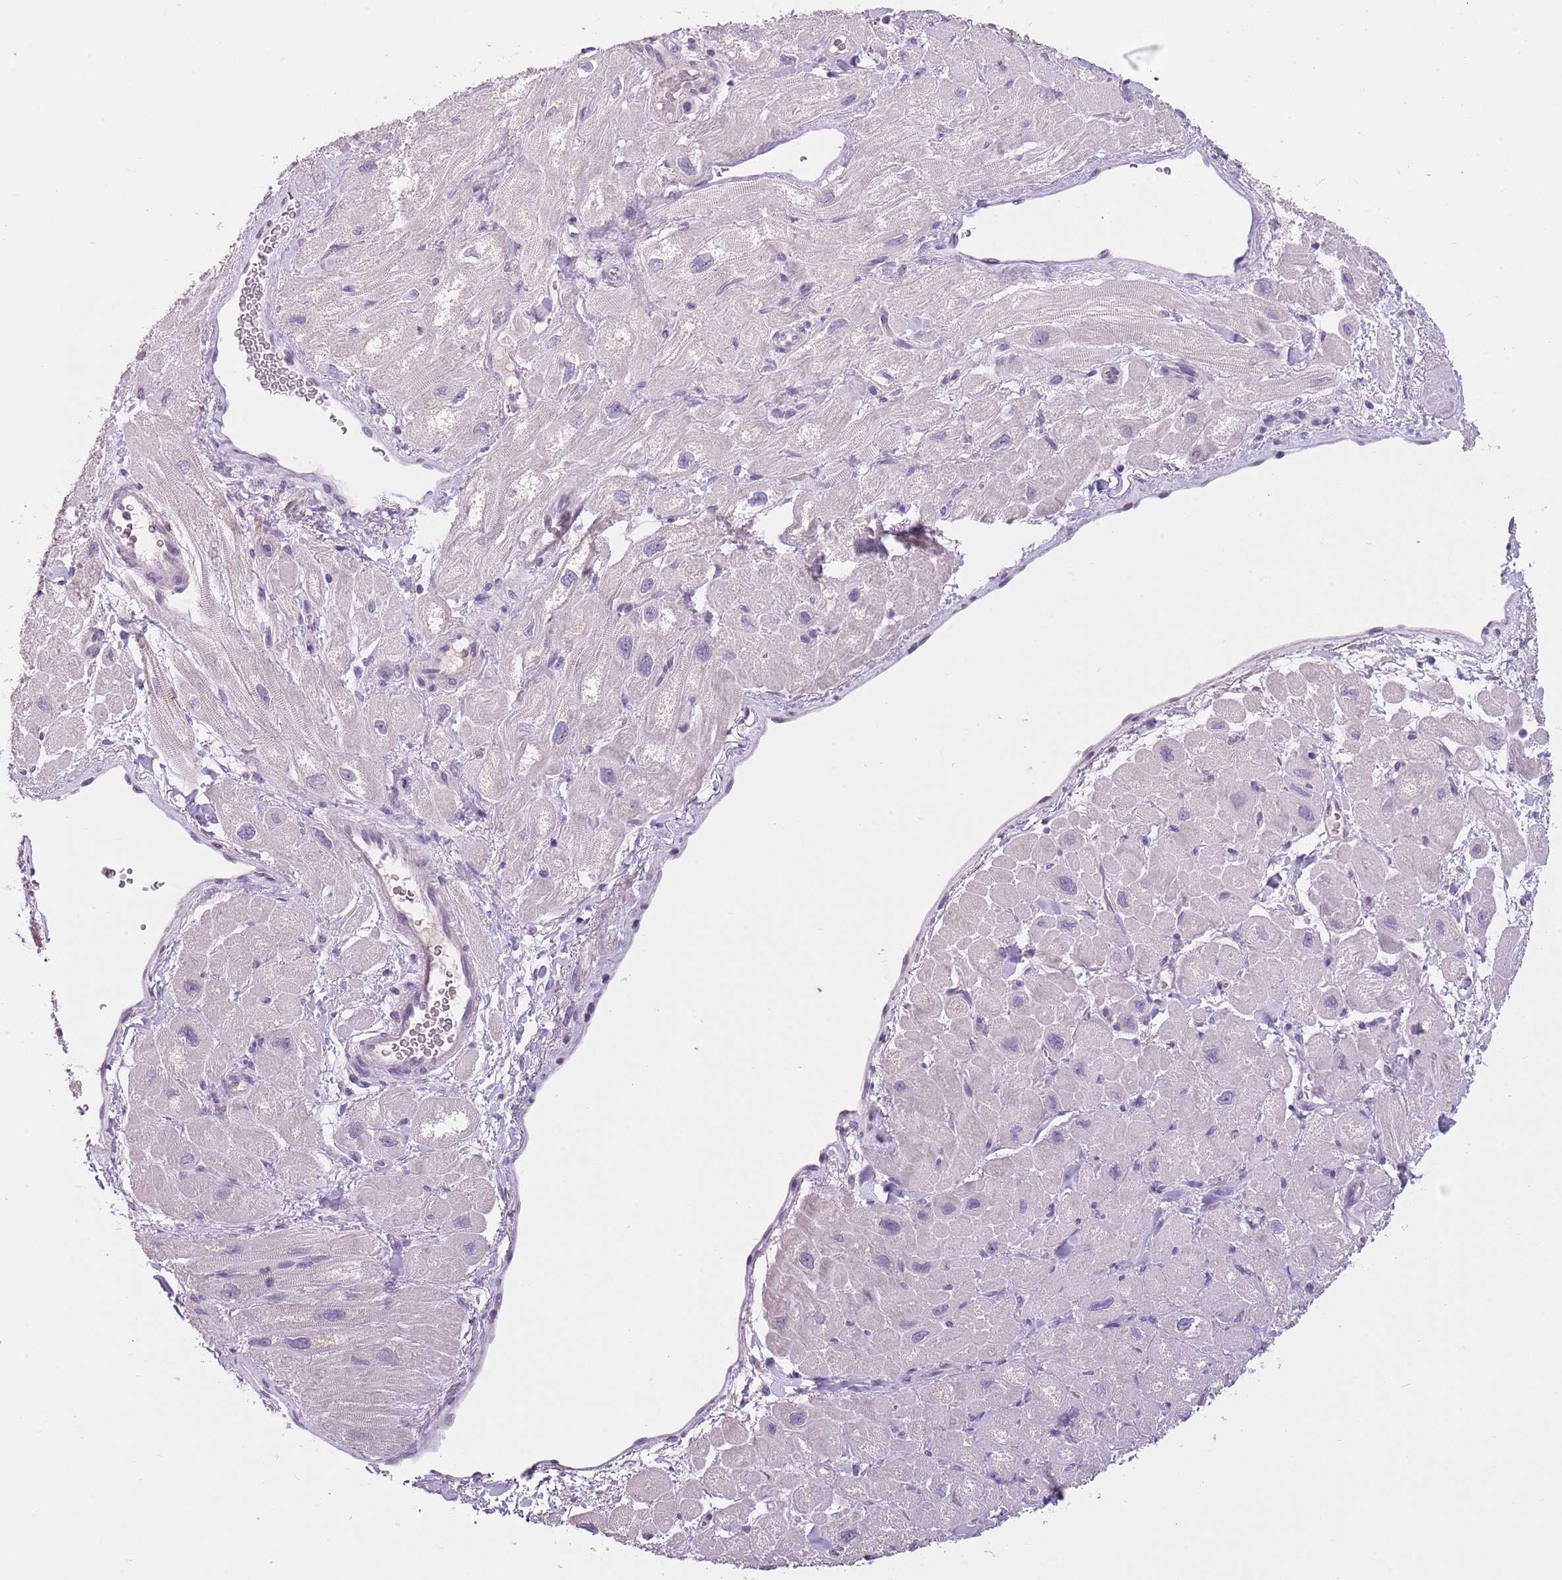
{"staining": {"intensity": "negative", "quantity": "none", "location": "none"}, "tissue": "heart muscle", "cell_type": "Cardiomyocytes", "image_type": "normal", "snomed": [{"axis": "morphology", "description": "Normal tissue, NOS"}, {"axis": "topography", "description": "Heart"}], "caption": "The micrograph exhibits no significant staining in cardiomyocytes of heart muscle.", "gene": "SLC35E3", "patient": {"sex": "male", "age": 65}}